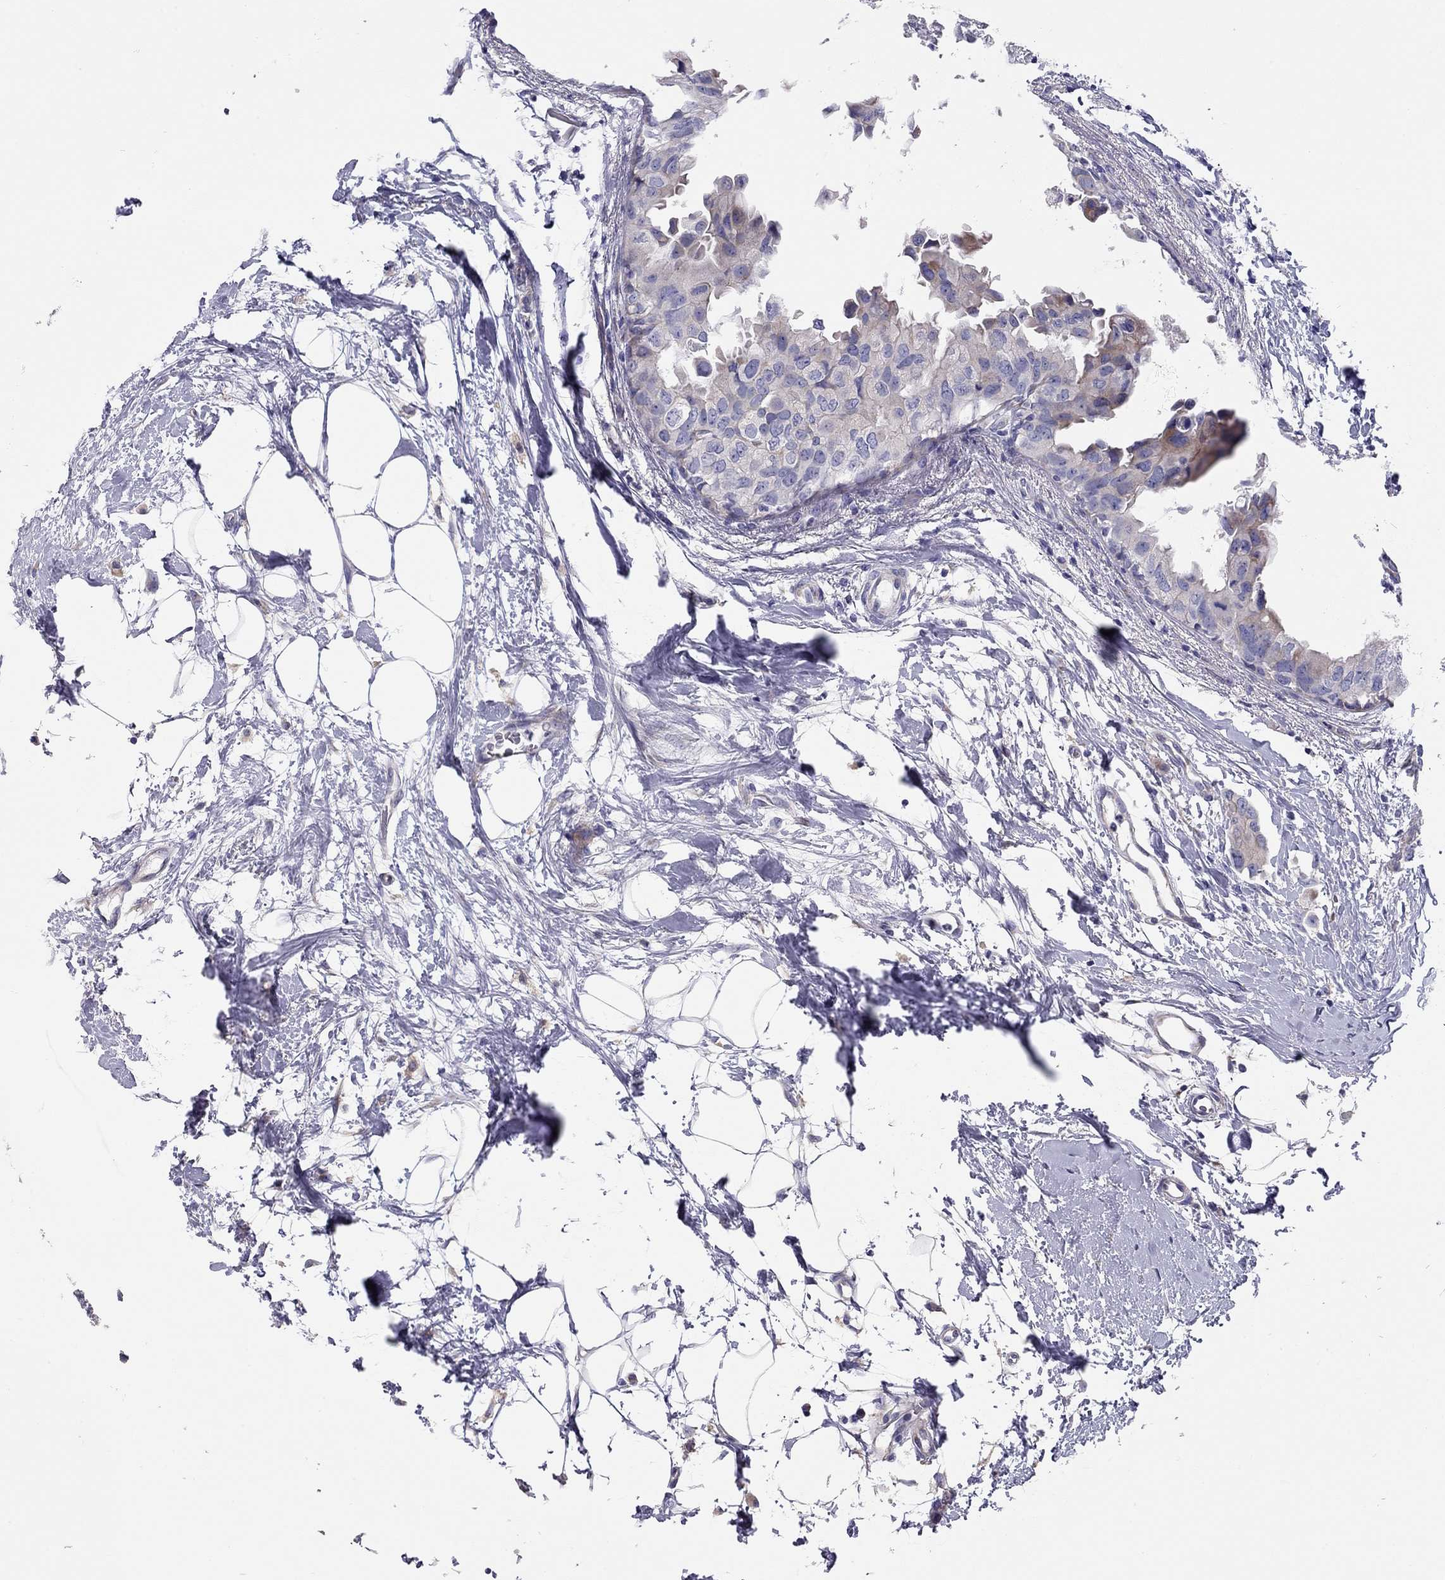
{"staining": {"intensity": "weak", "quantity": "<25%", "location": "cytoplasmic/membranous"}, "tissue": "breast cancer", "cell_type": "Tumor cells", "image_type": "cancer", "snomed": [{"axis": "morphology", "description": "Normal tissue, NOS"}, {"axis": "morphology", "description": "Duct carcinoma"}, {"axis": "topography", "description": "Breast"}], "caption": "Immunohistochemical staining of human invasive ductal carcinoma (breast) shows no significant expression in tumor cells.", "gene": "SCARB1", "patient": {"sex": "female", "age": 40}}